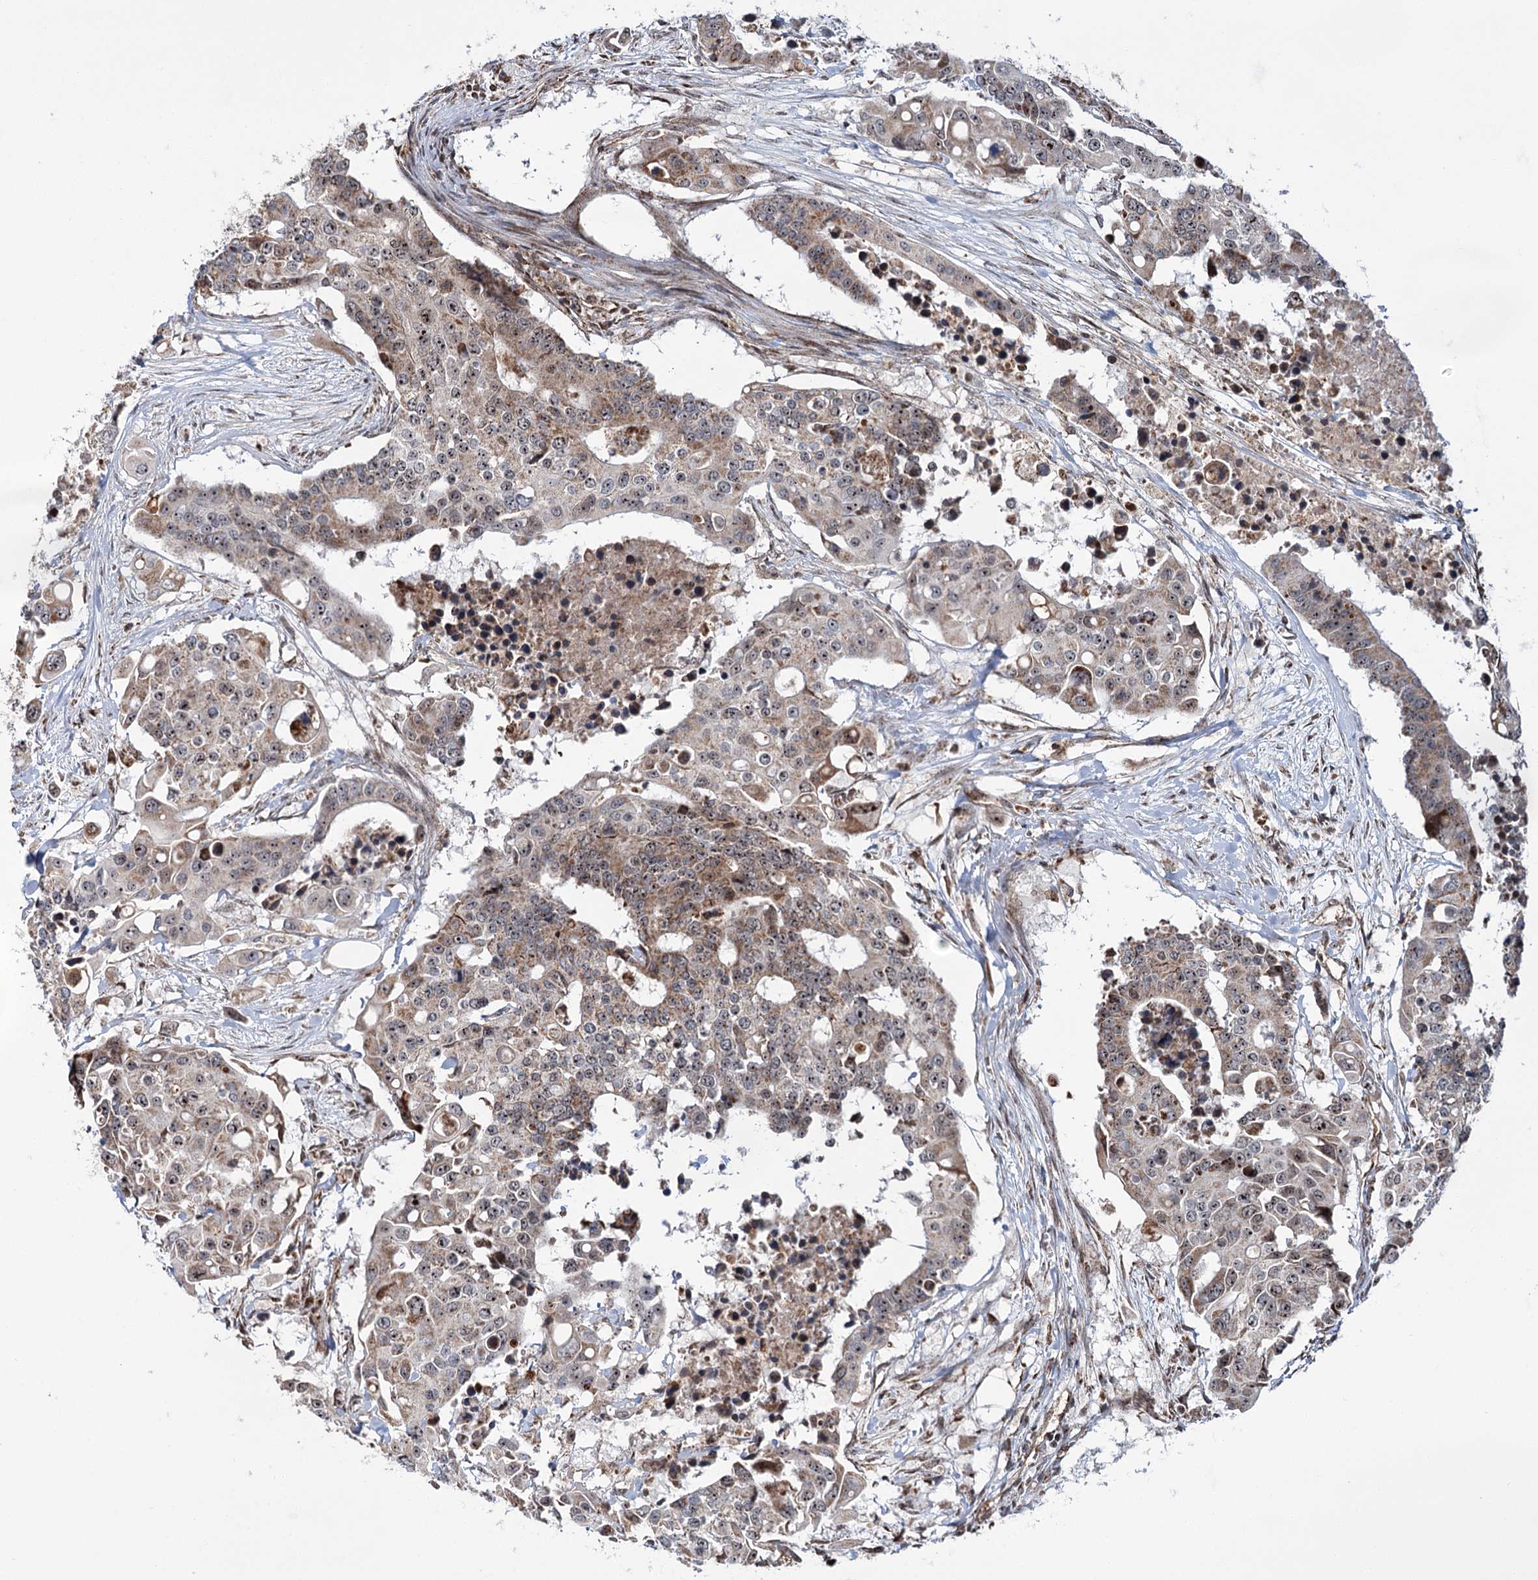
{"staining": {"intensity": "moderate", "quantity": ">75%", "location": "cytoplasmic/membranous,nuclear"}, "tissue": "colorectal cancer", "cell_type": "Tumor cells", "image_type": "cancer", "snomed": [{"axis": "morphology", "description": "Adenocarcinoma, NOS"}, {"axis": "topography", "description": "Colon"}], "caption": "Immunohistochemistry (IHC) (DAB) staining of colorectal adenocarcinoma displays moderate cytoplasmic/membranous and nuclear protein positivity in about >75% of tumor cells.", "gene": "STEEP1", "patient": {"sex": "male", "age": 77}}